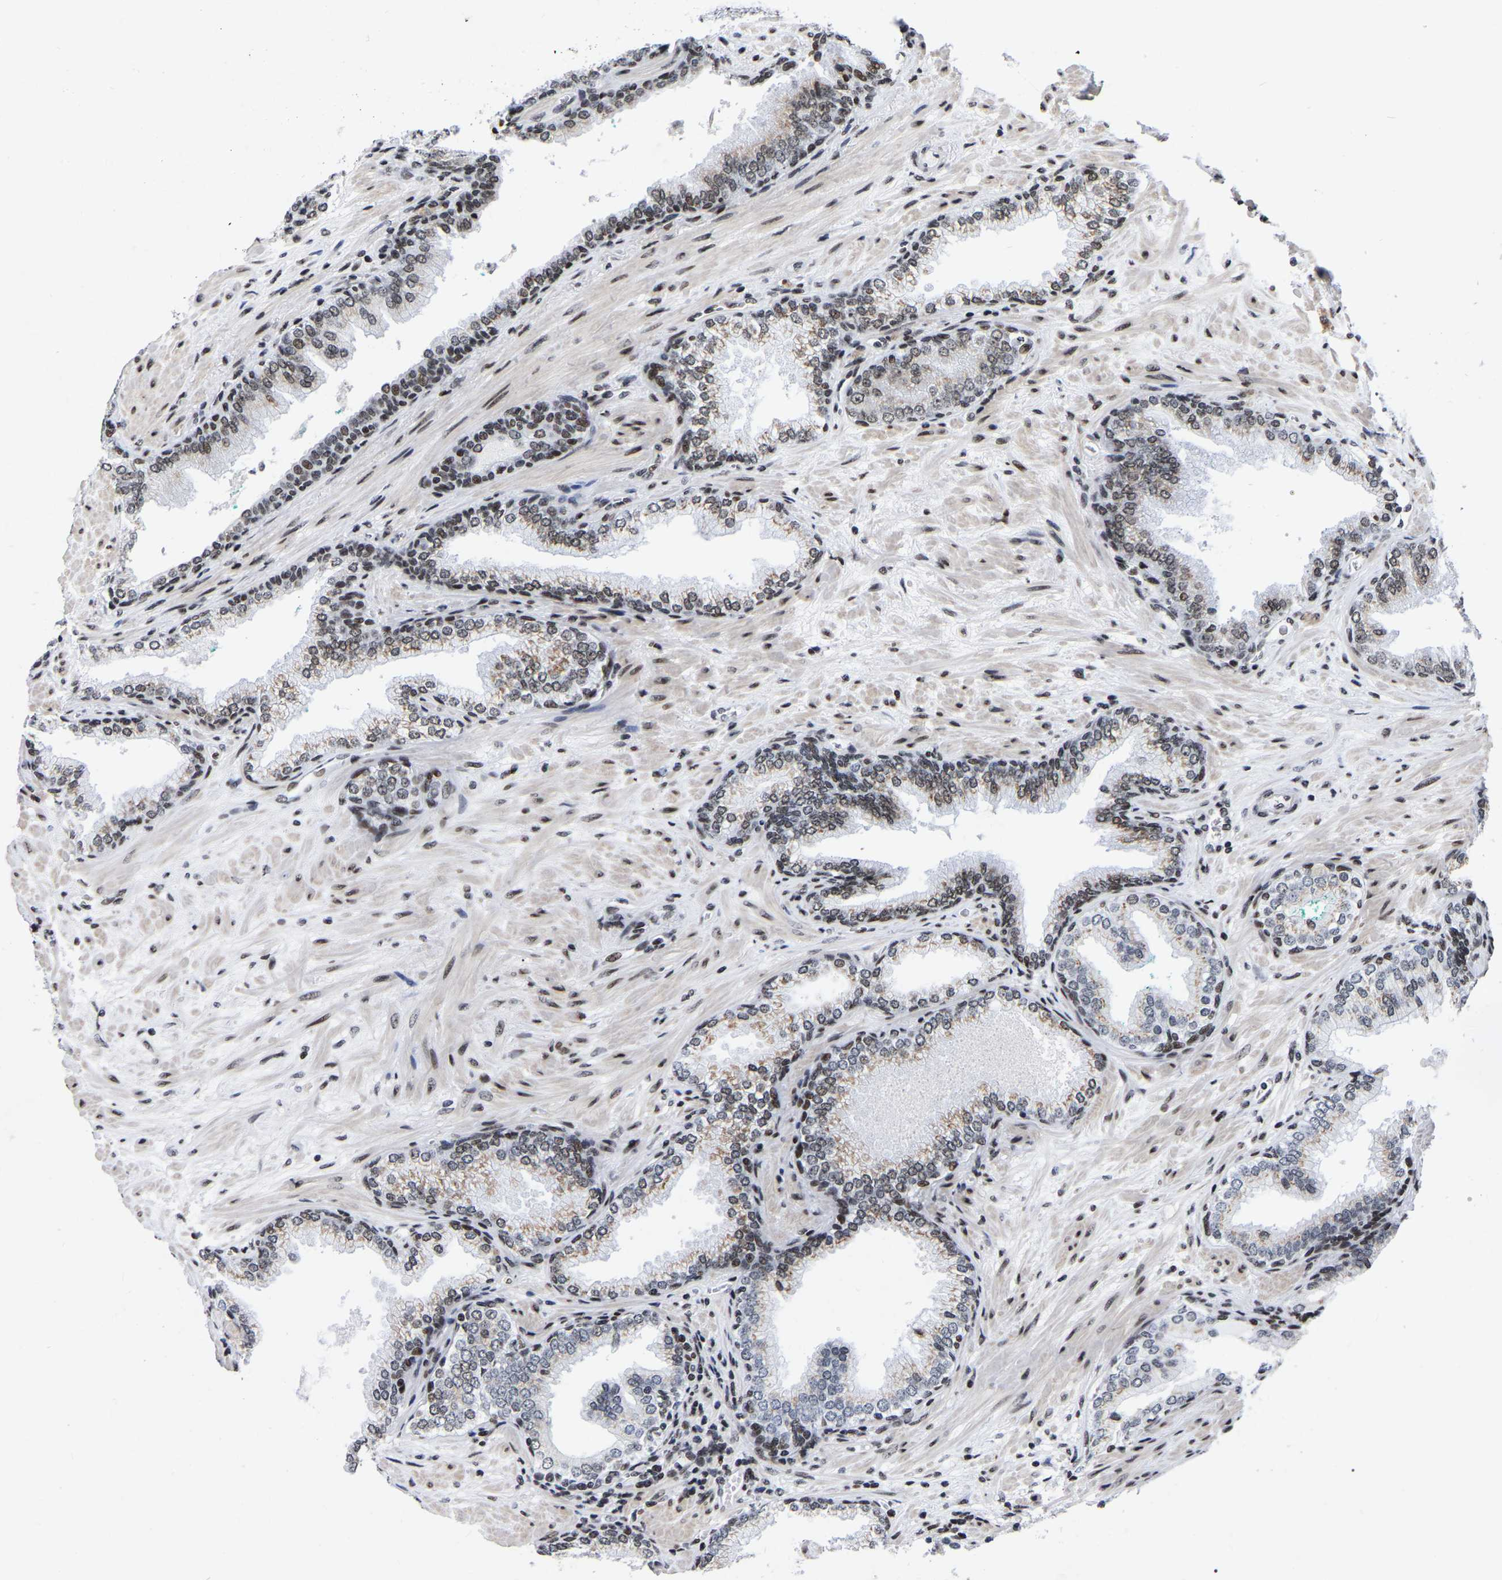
{"staining": {"intensity": "weak", "quantity": "<25%", "location": "nuclear"}, "tissue": "prostate cancer", "cell_type": "Tumor cells", "image_type": "cancer", "snomed": [{"axis": "morphology", "description": "Adenocarcinoma, High grade"}, {"axis": "topography", "description": "Prostate"}], "caption": "Immunohistochemistry of human prostate cancer (high-grade adenocarcinoma) exhibits no positivity in tumor cells.", "gene": "PRCC", "patient": {"sex": "male", "age": 71}}